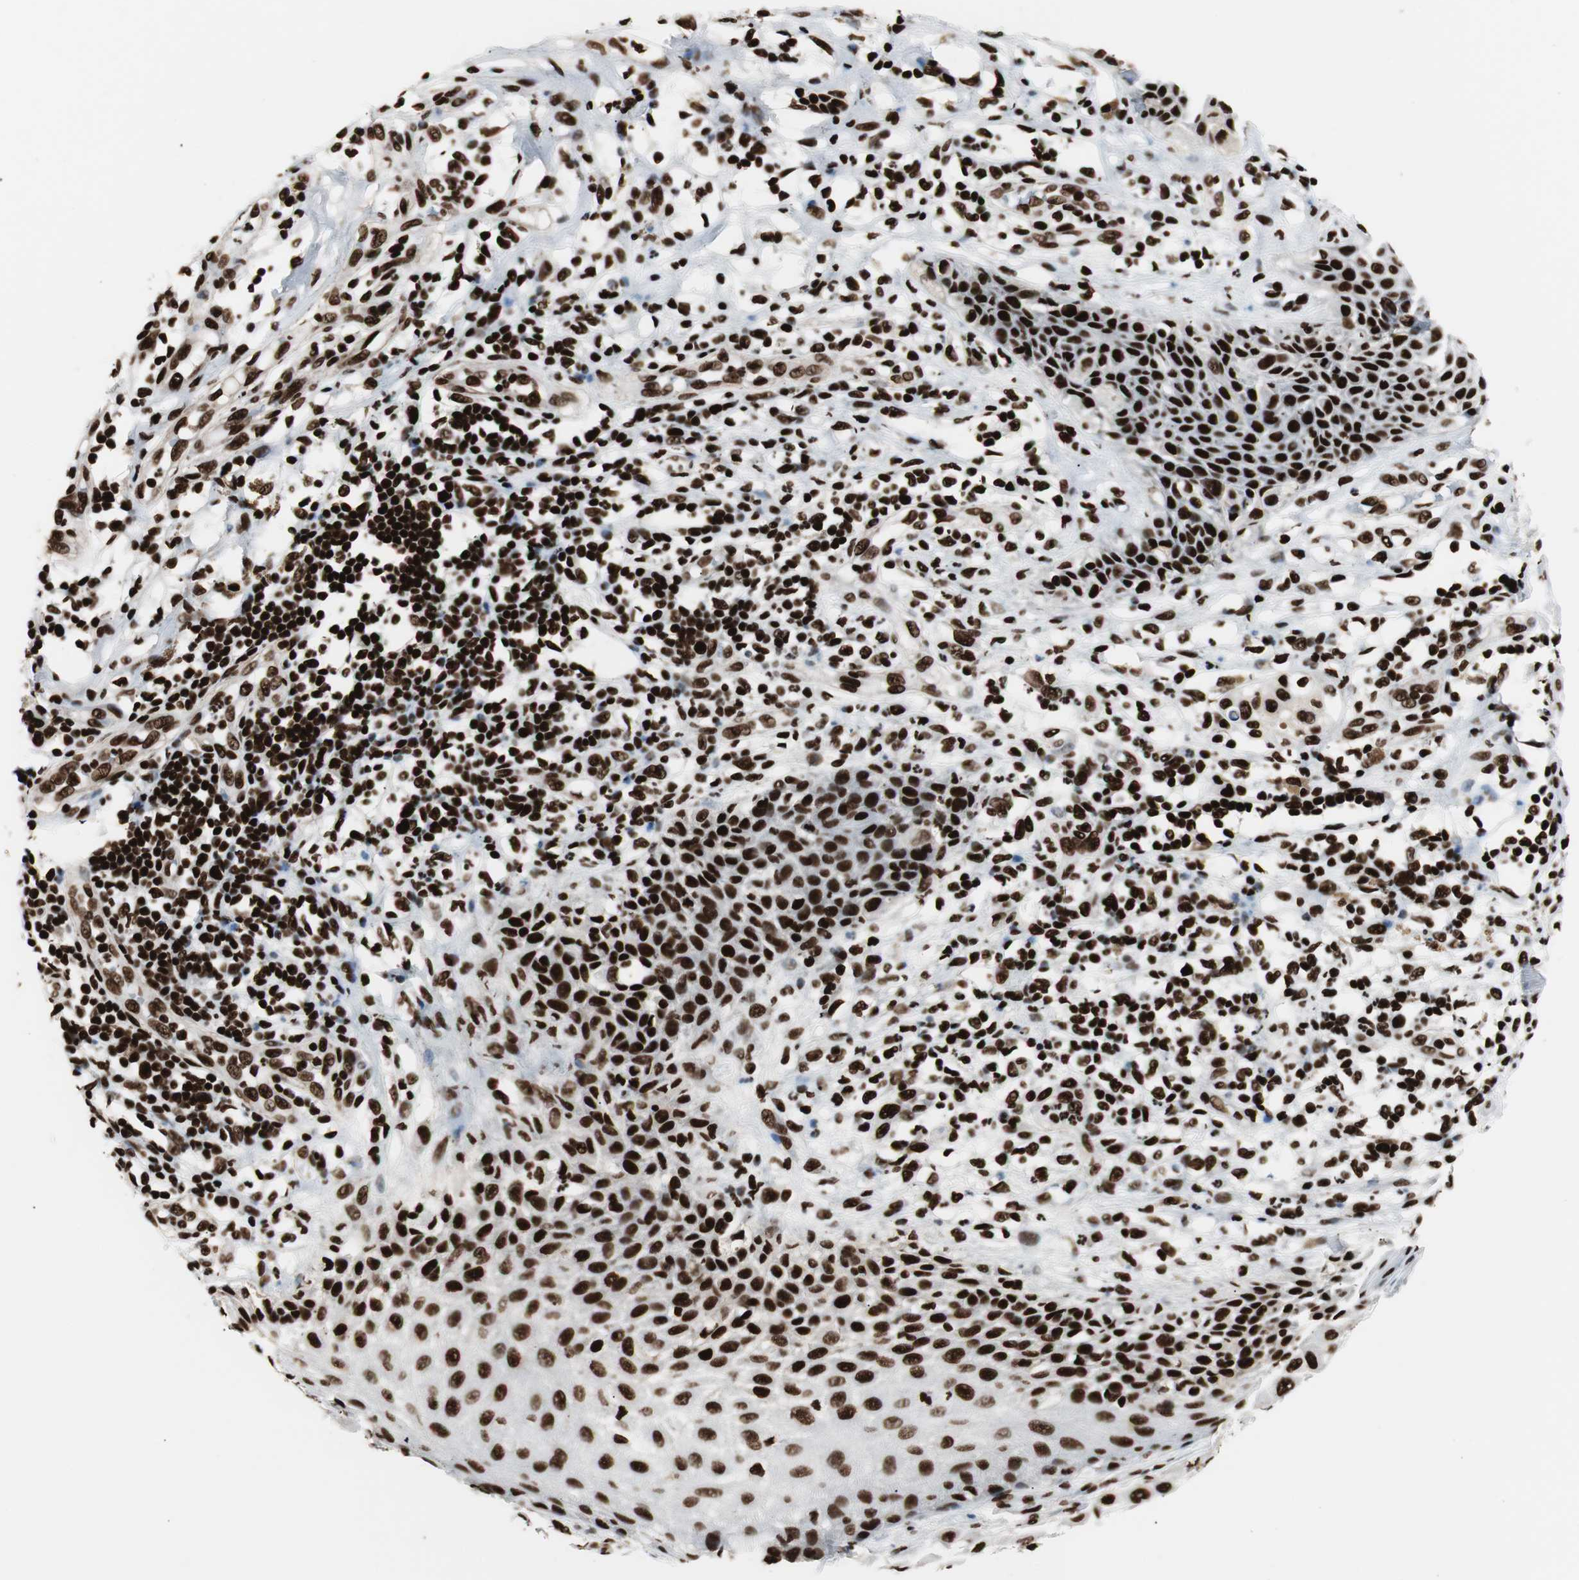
{"staining": {"intensity": "strong", "quantity": ">75%", "location": "nuclear"}, "tissue": "melanoma", "cell_type": "Tumor cells", "image_type": "cancer", "snomed": [{"axis": "morphology", "description": "Malignant melanoma, NOS"}, {"axis": "topography", "description": "Skin"}], "caption": "IHC photomicrograph of neoplastic tissue: melanoma stained using IHC reveals high levels of strong protein expression localized specifically in the nuclear of tumor cells, appearing as a nuclear brown color.", "gene": "MTA2", "patient": {"sex": "female", "age": 81}}